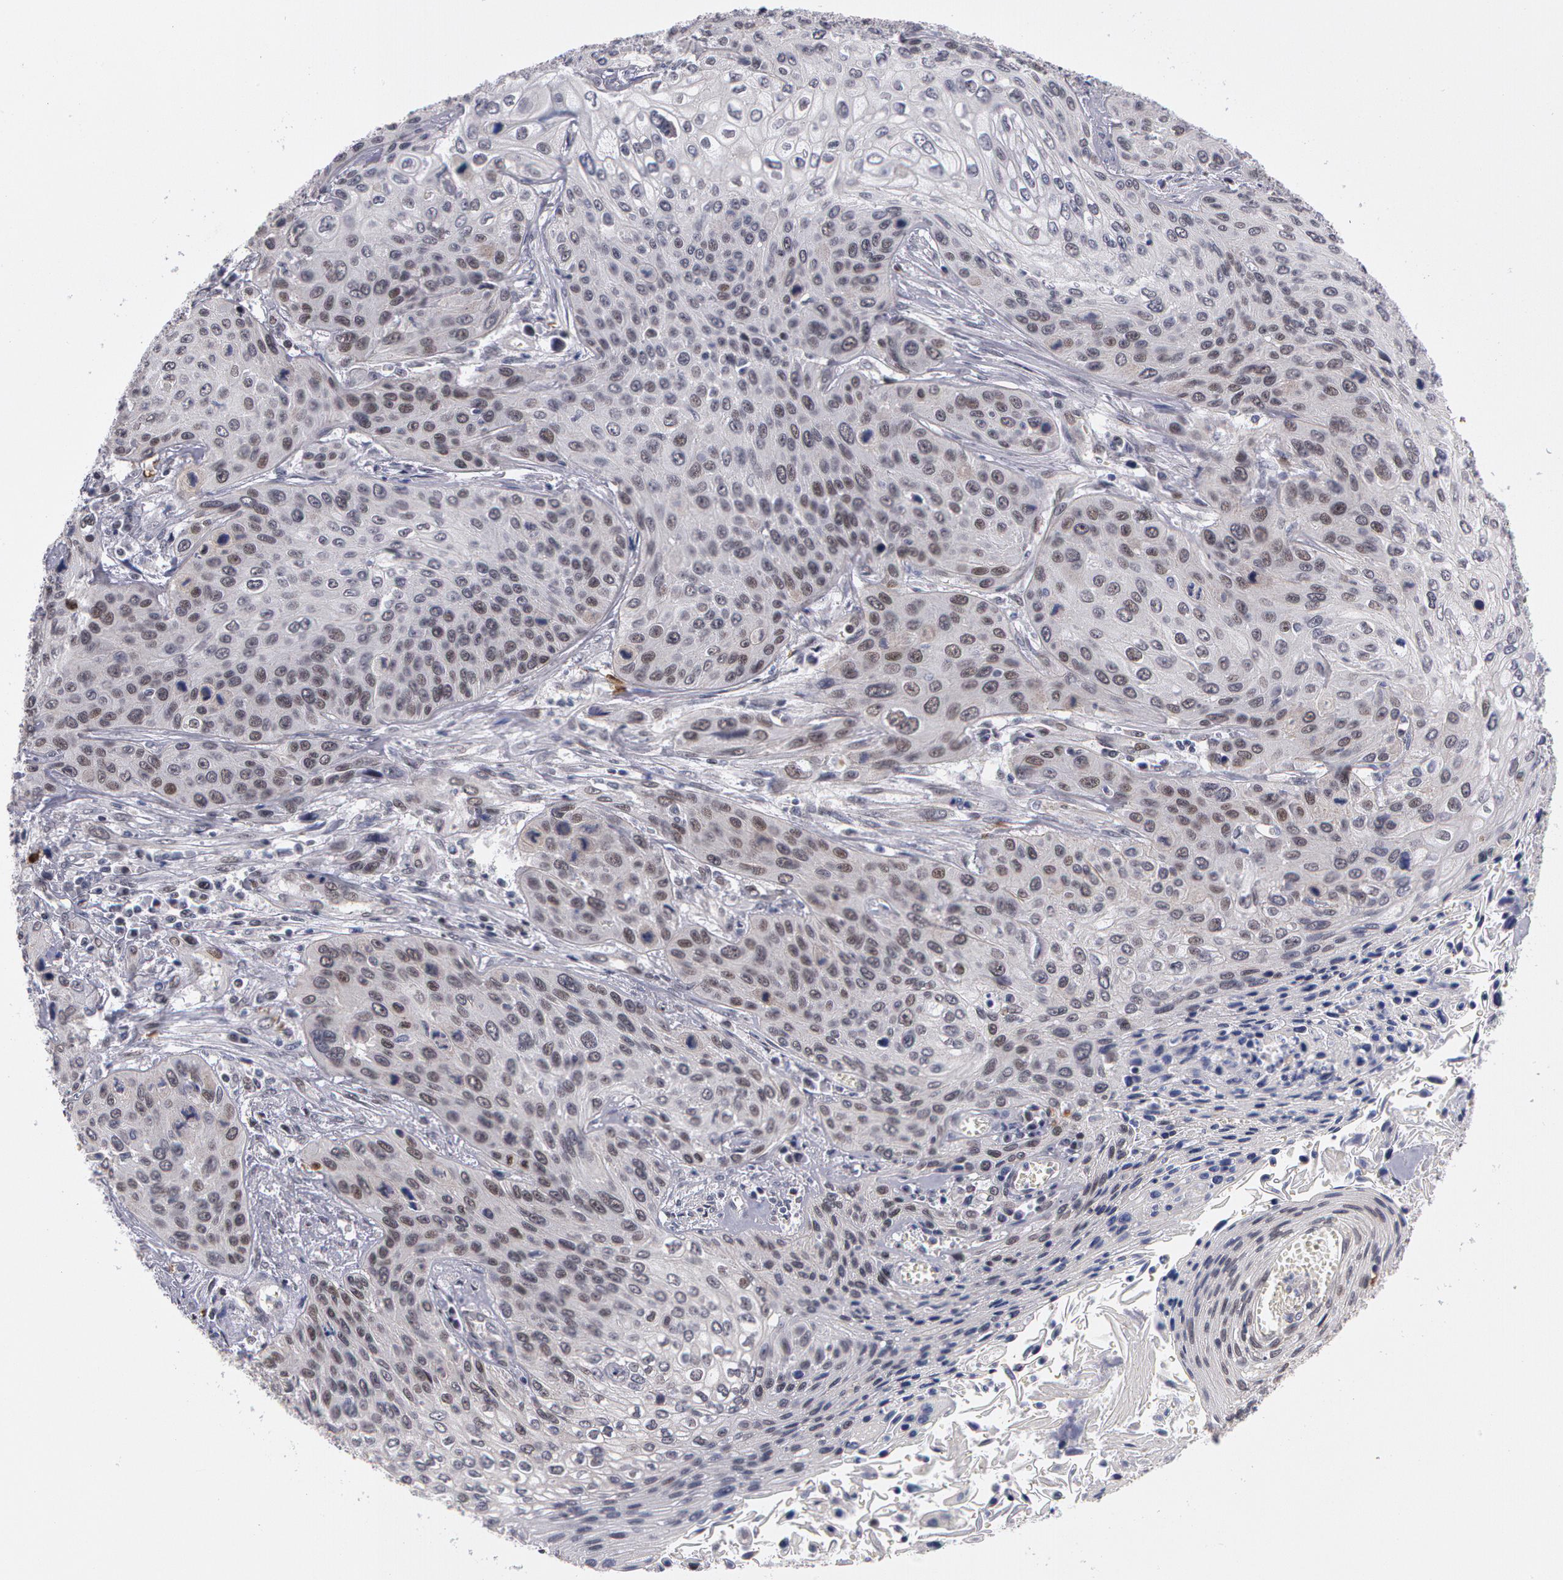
{"staining": {"intensity": "weak", "quantity": "<25%", "location": "nuclear"}, "tissue": "cervical cancer", "cell_type": "Tumor cells", "image_type": "cancer", "snomed": [{"axis": "morphology", "description": "Squamous cell carcinoma, NOS"}, {"axis": "topography", "description": "Cervix"}], "caption": "High magnification brightfield microscopy of cervical squamous cell carcinoma stained with DAB (3,3'-diaminobenzidine) (brown) and counterstained with hematoxylin (blue): tumor cells show no significant staining.", "gene": "PRICKLE1", "patient": {"sex": "female", "age": 32}}